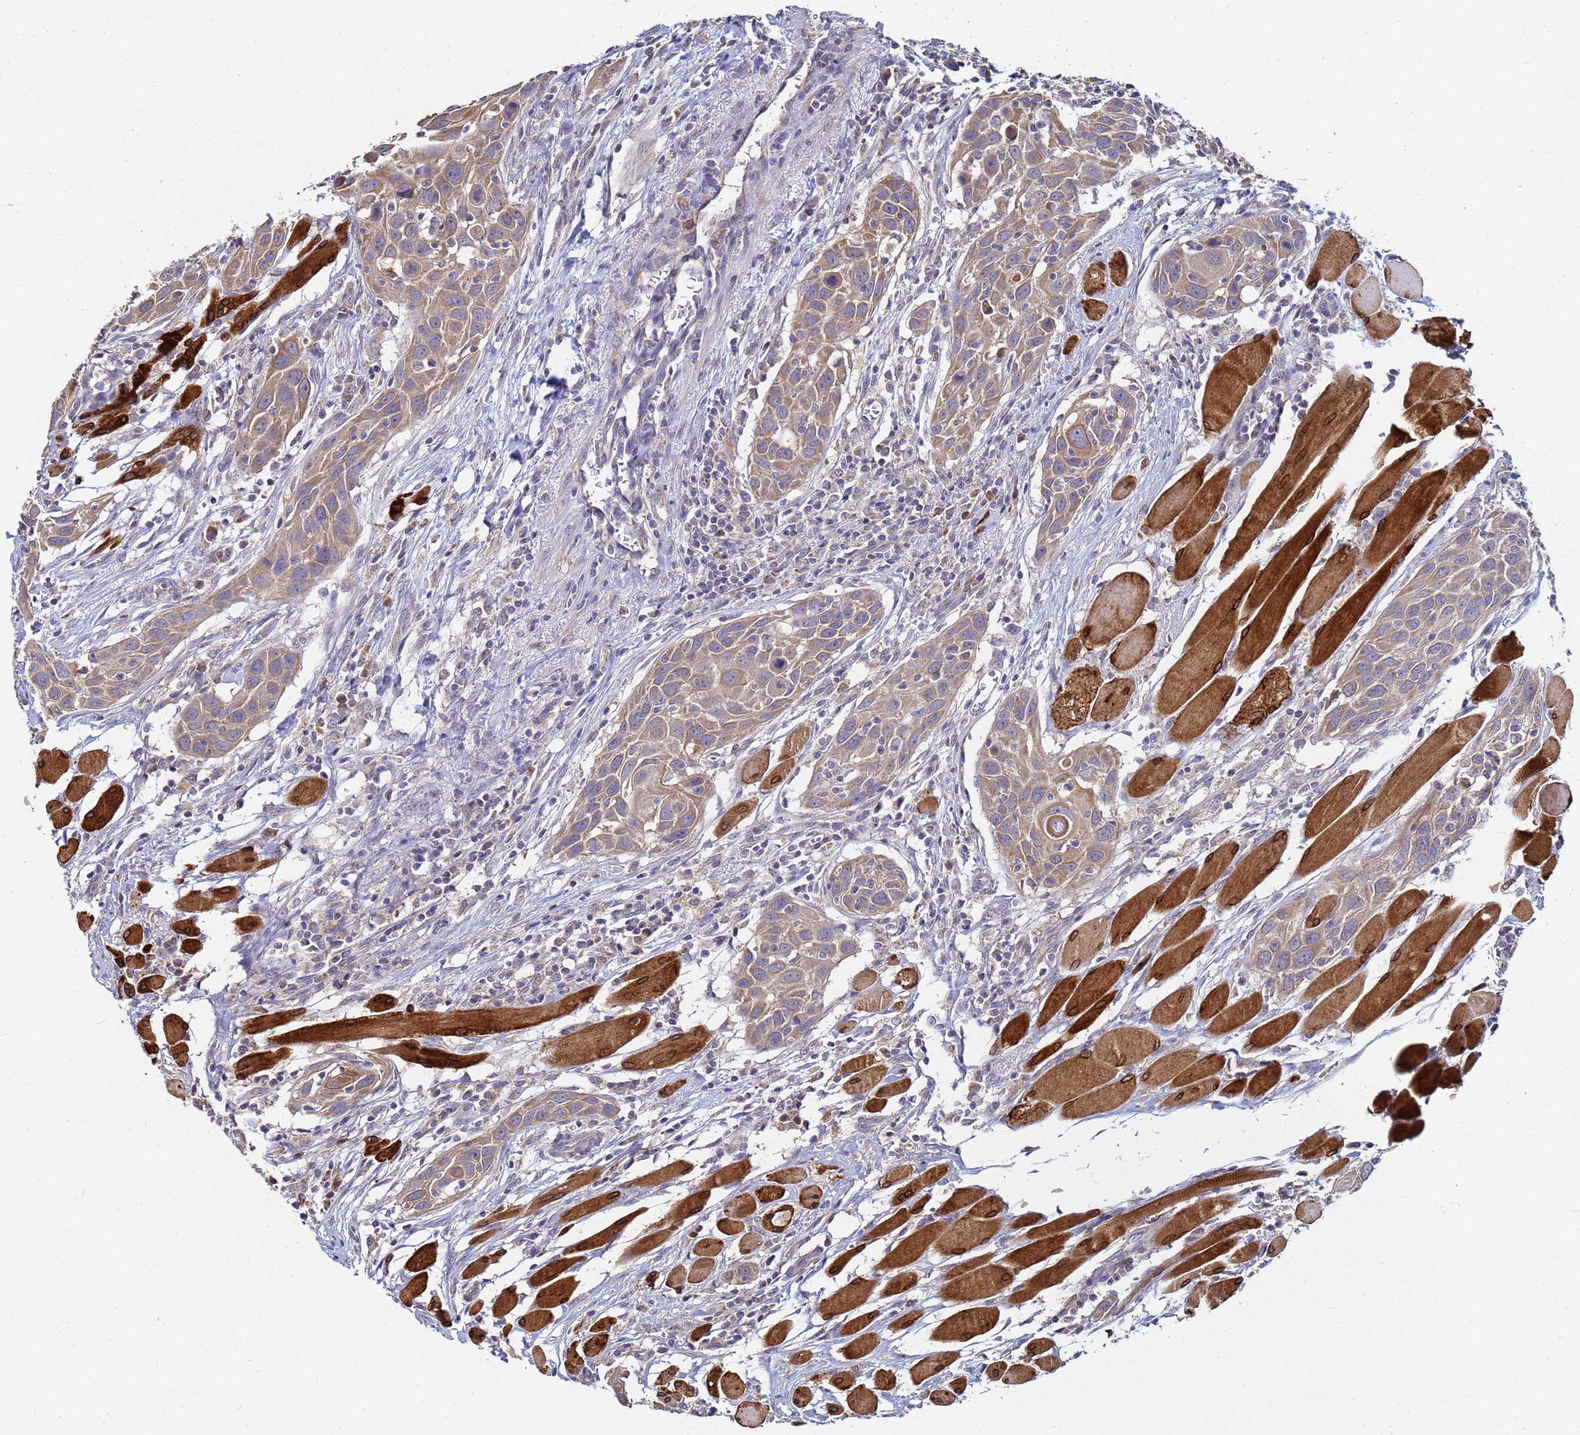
{"staining": {"intensity": "weak", "quantity": ">75%", "location": "cytoplasmic/membranous"}, "tissue": "head and neck cancer", "cell_type": "Tumor cells", "image_type": "cancer", "snomed": [{"axis": "morphology", "description": "Squamous cell carcinoma, NOS"}, {"axis": "topography", "description": "Oral tissue"}, {"axis": "topography", "description": "Head-Neck"}], "caption": "Human head and neck squamous cell carcinoma stained with a protein marker demonstrates weak staining in tumor cells.", "gene": "C5orf34", "patient": {"sex": "female", "age": 50}}